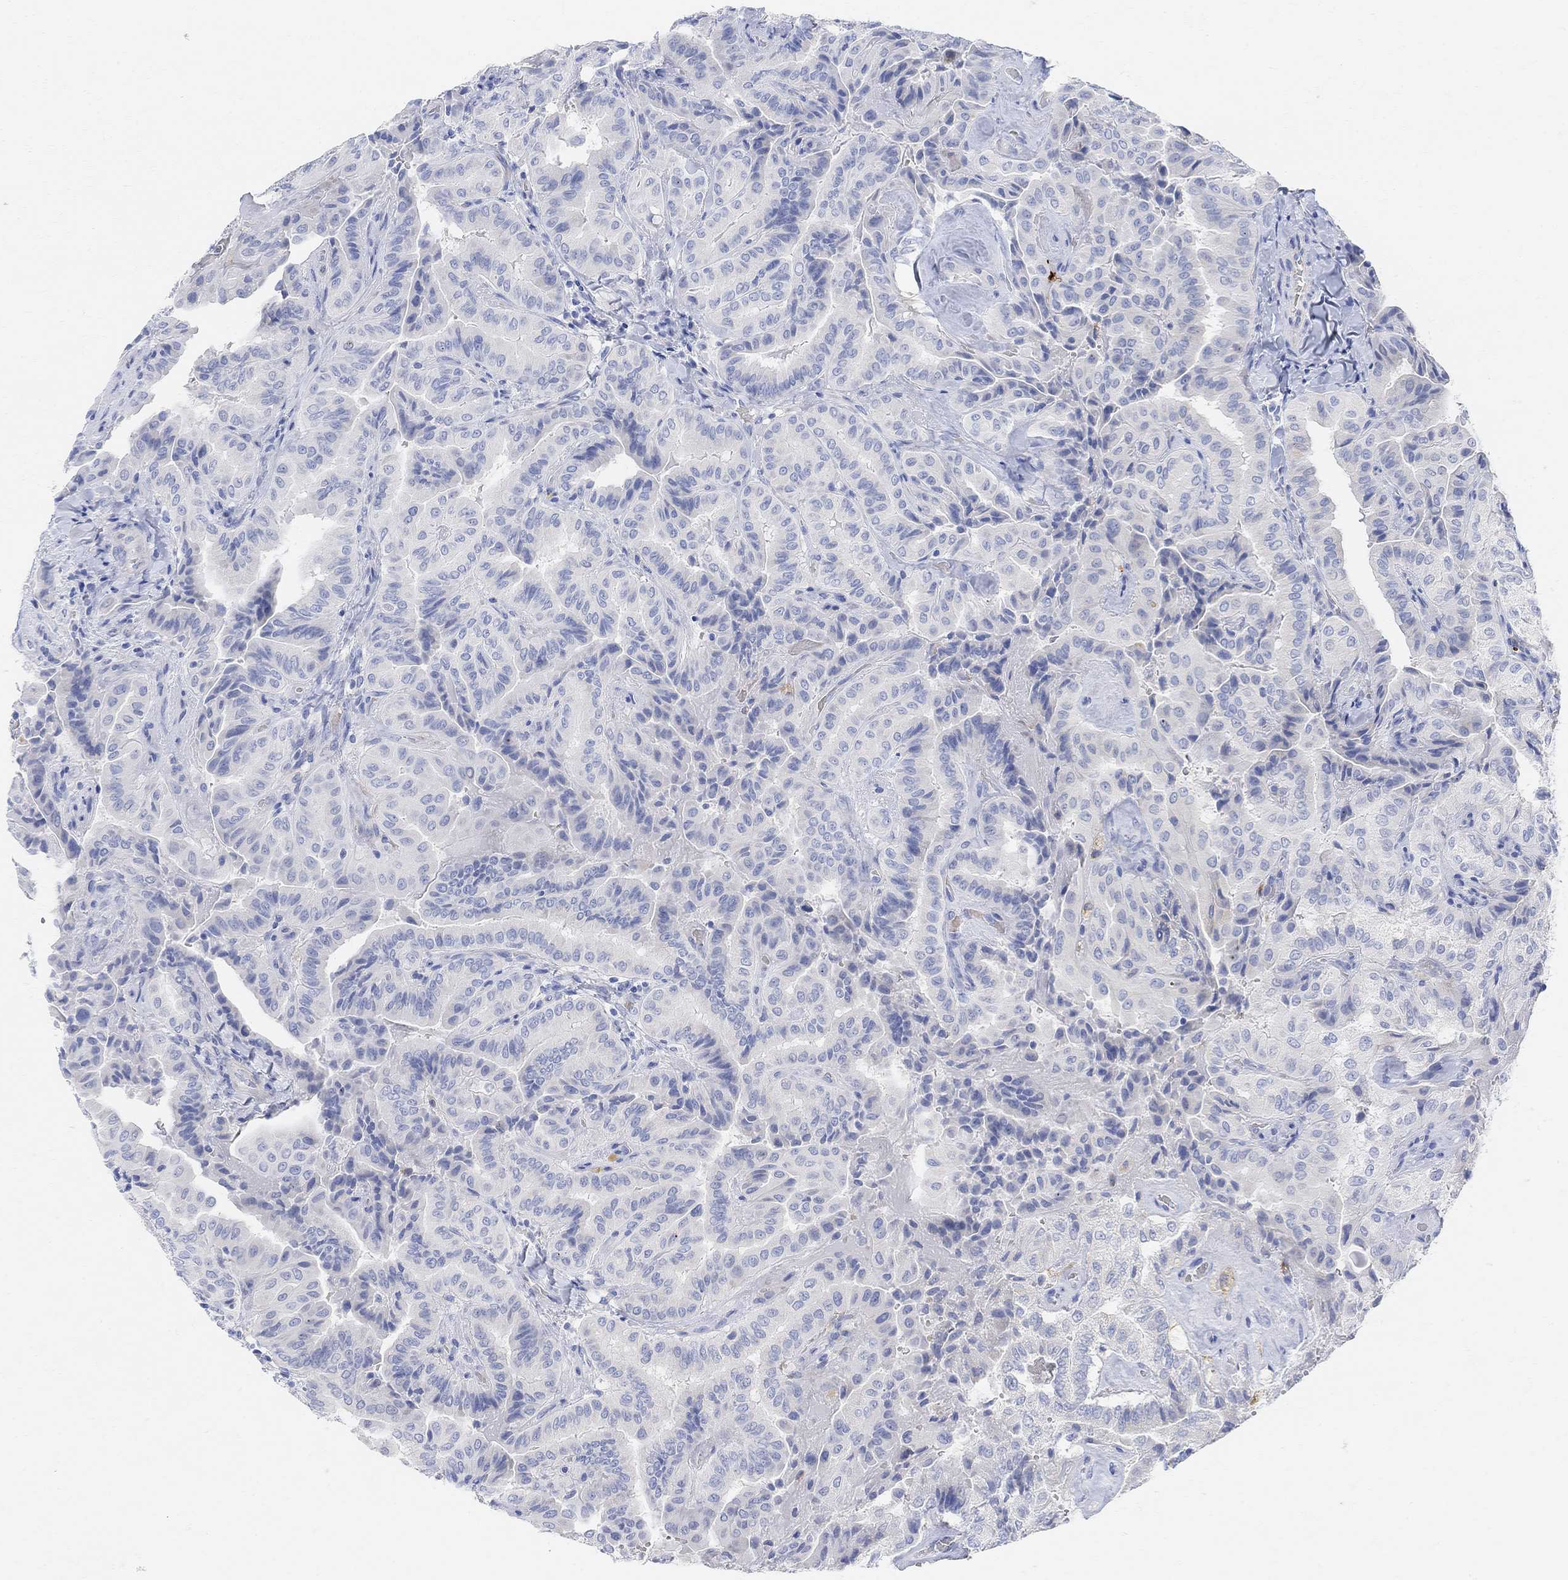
{"staining": {"intensity": "negative", "quantity": "none", "location": "none"}, "tissue": "thyroid cancer", "cell_type": "Tumor cells", "image_type": "cancer", "snomed": [{"axis": "morphology", "description": "Papillary adenocarcinoma, NOS"}, {"axis": "topography", "description": "Thyroid gland"}], "caption": "Thyroid cancer was stained to show a protein in brown. There is no significant staining in tumor cells.", "gene": "RETNLB", "patient": {"sex": "female", "age": 68}}